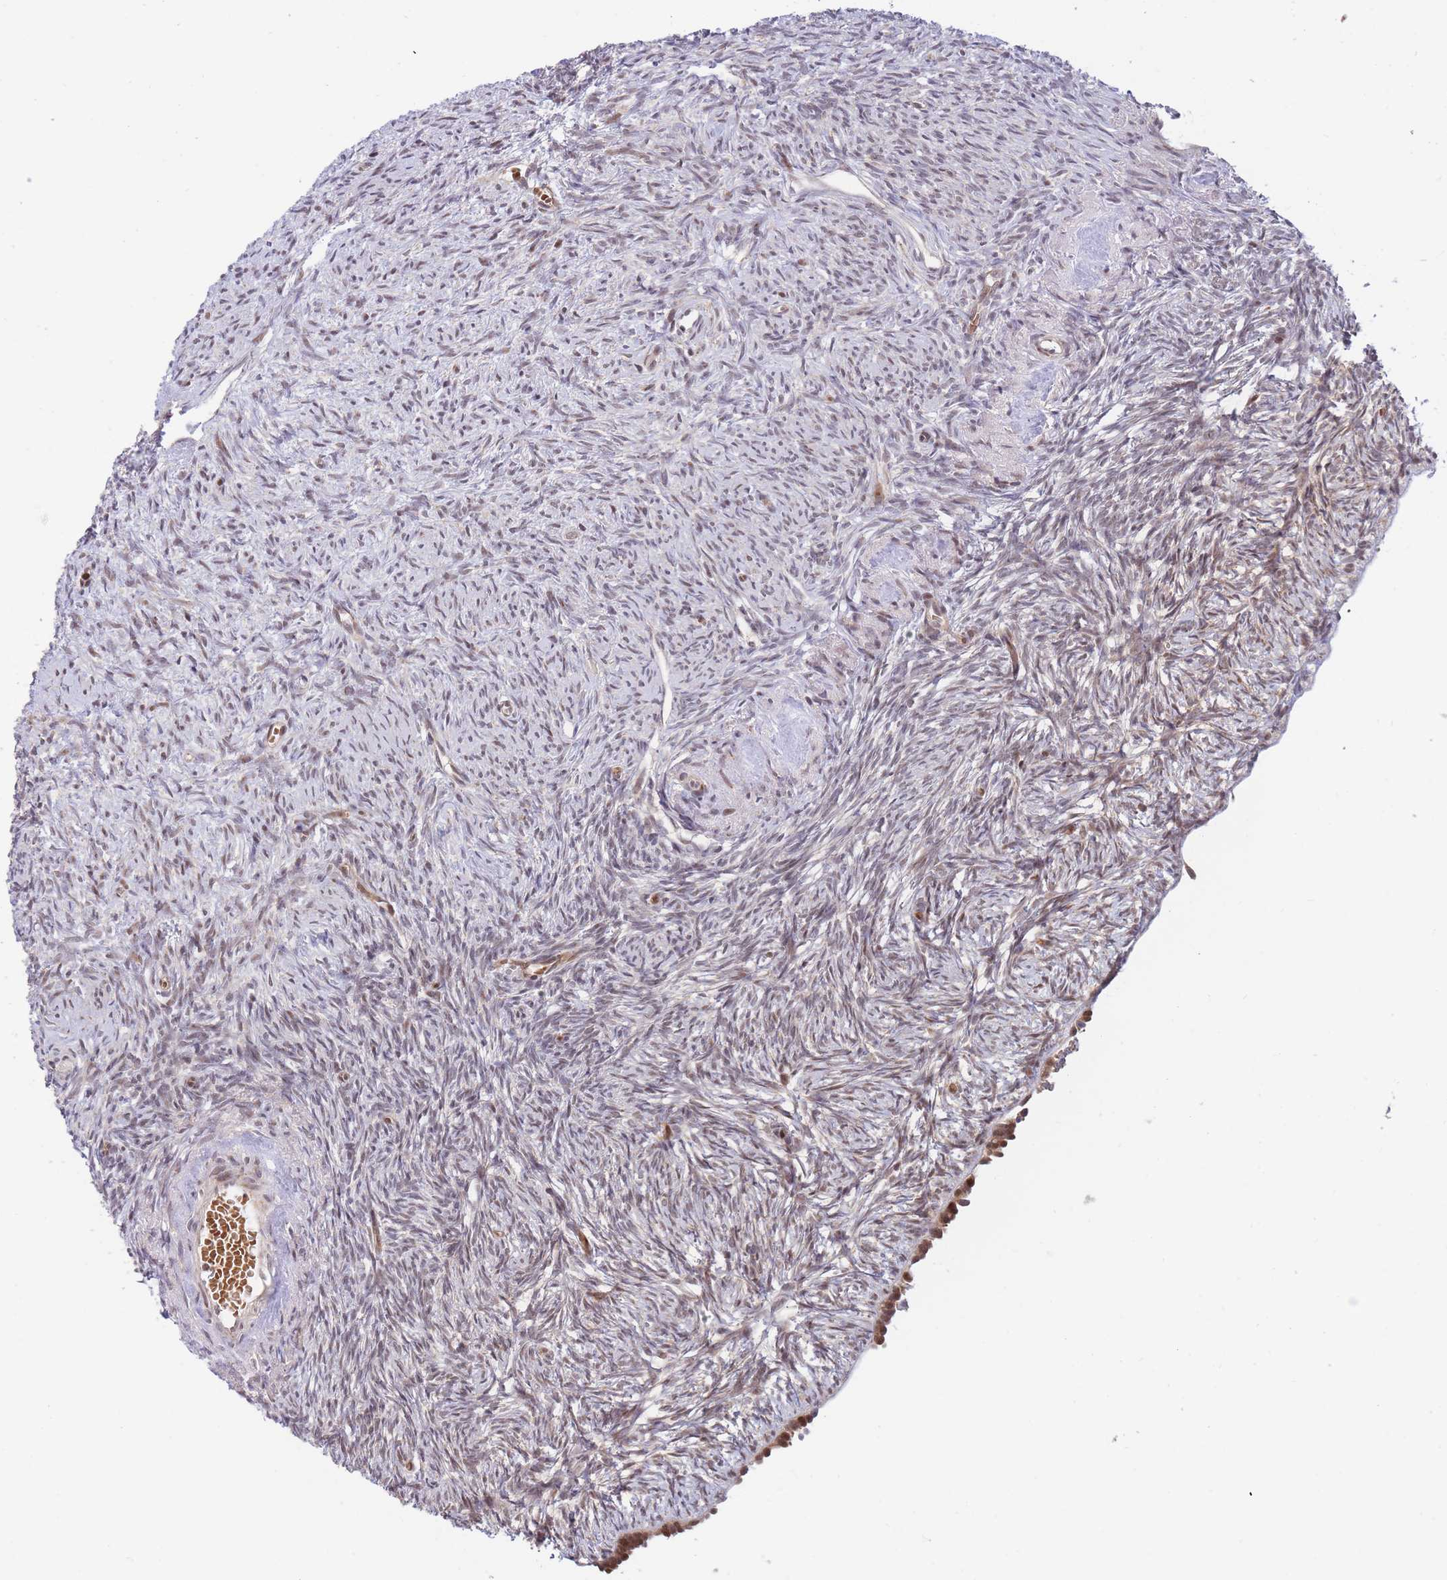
{"staining": {"intensity": "moderate", "quantity": "25%-75%", "location": "nuclear"}, "tissue": "ovary", "cell_type": "Ovarian stroma cells", "image_type": "normal", "snomed": [{"axis": "morphology", "description": "Normal tissue, NOS"}, {"axis": "topography", "description": "Ovary"}], "caption": "Immunohistochemical staining of normal ovary exhibits medium levels of moderate nuclear positivity in approximately 25%-75% of ovarian stroma cells.", "gene": "BOD1L1", "patient": {"sex": "female", "age": 51}}